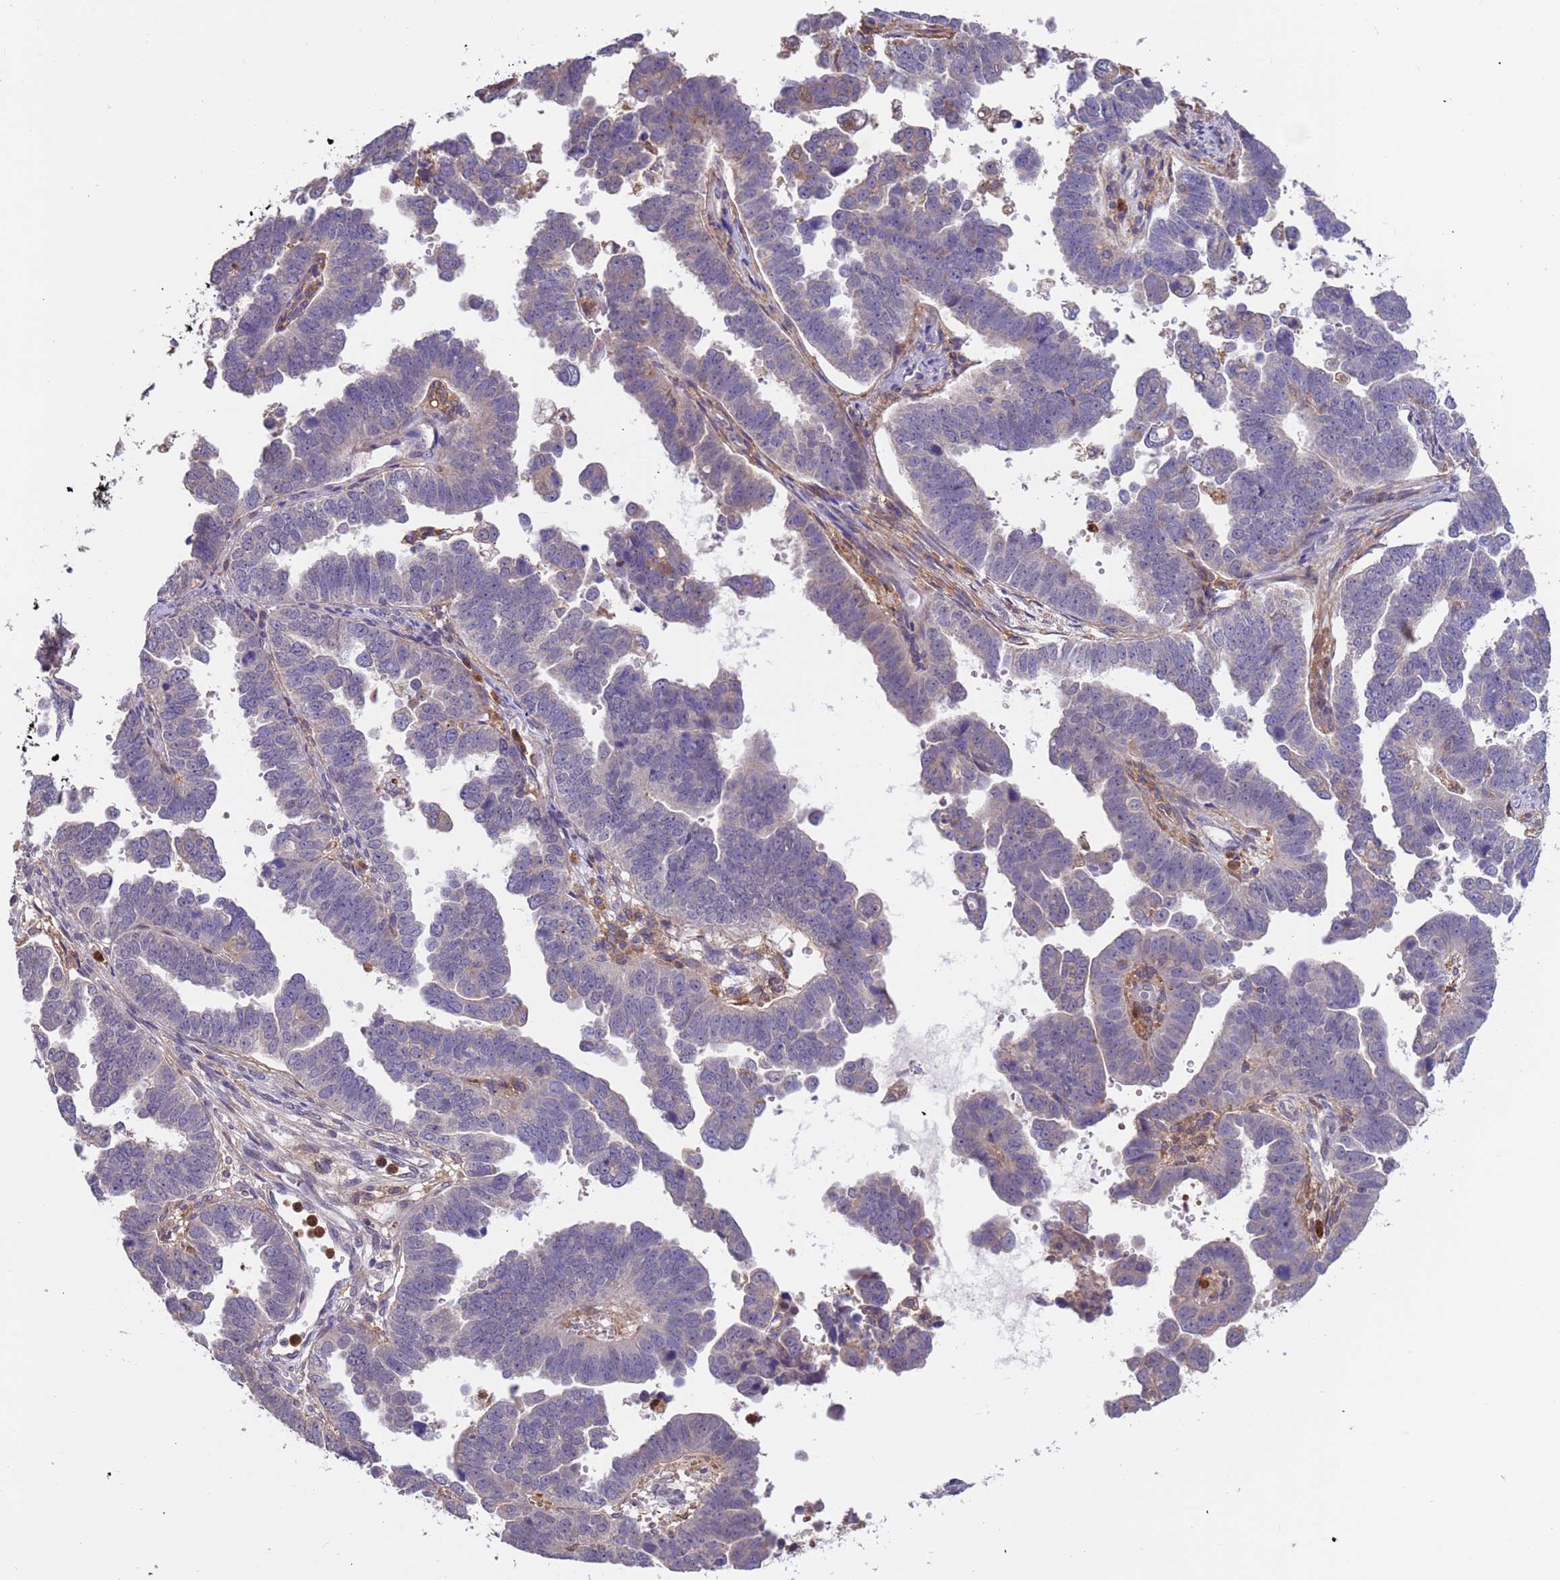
{"staining": {"intensity": "negative", "quantity": "none", "location": "none"}, "tissue": "endometrial cancer", "cell_type": "Tumor cells", "image_type": "cancer", "snomed": [{"axis": "morphology", "description": "Adenocarcinoma, NOS"}, {"axis": "topography", "description": "Endometrium"}], "caption": "Immunohistochemistry (IHC) of endometrial cancer (adenocarcinoma) shows no expression in tumor cells.", "gene": "AMPD3", "patient": {"sex": "female", "age": 75}}